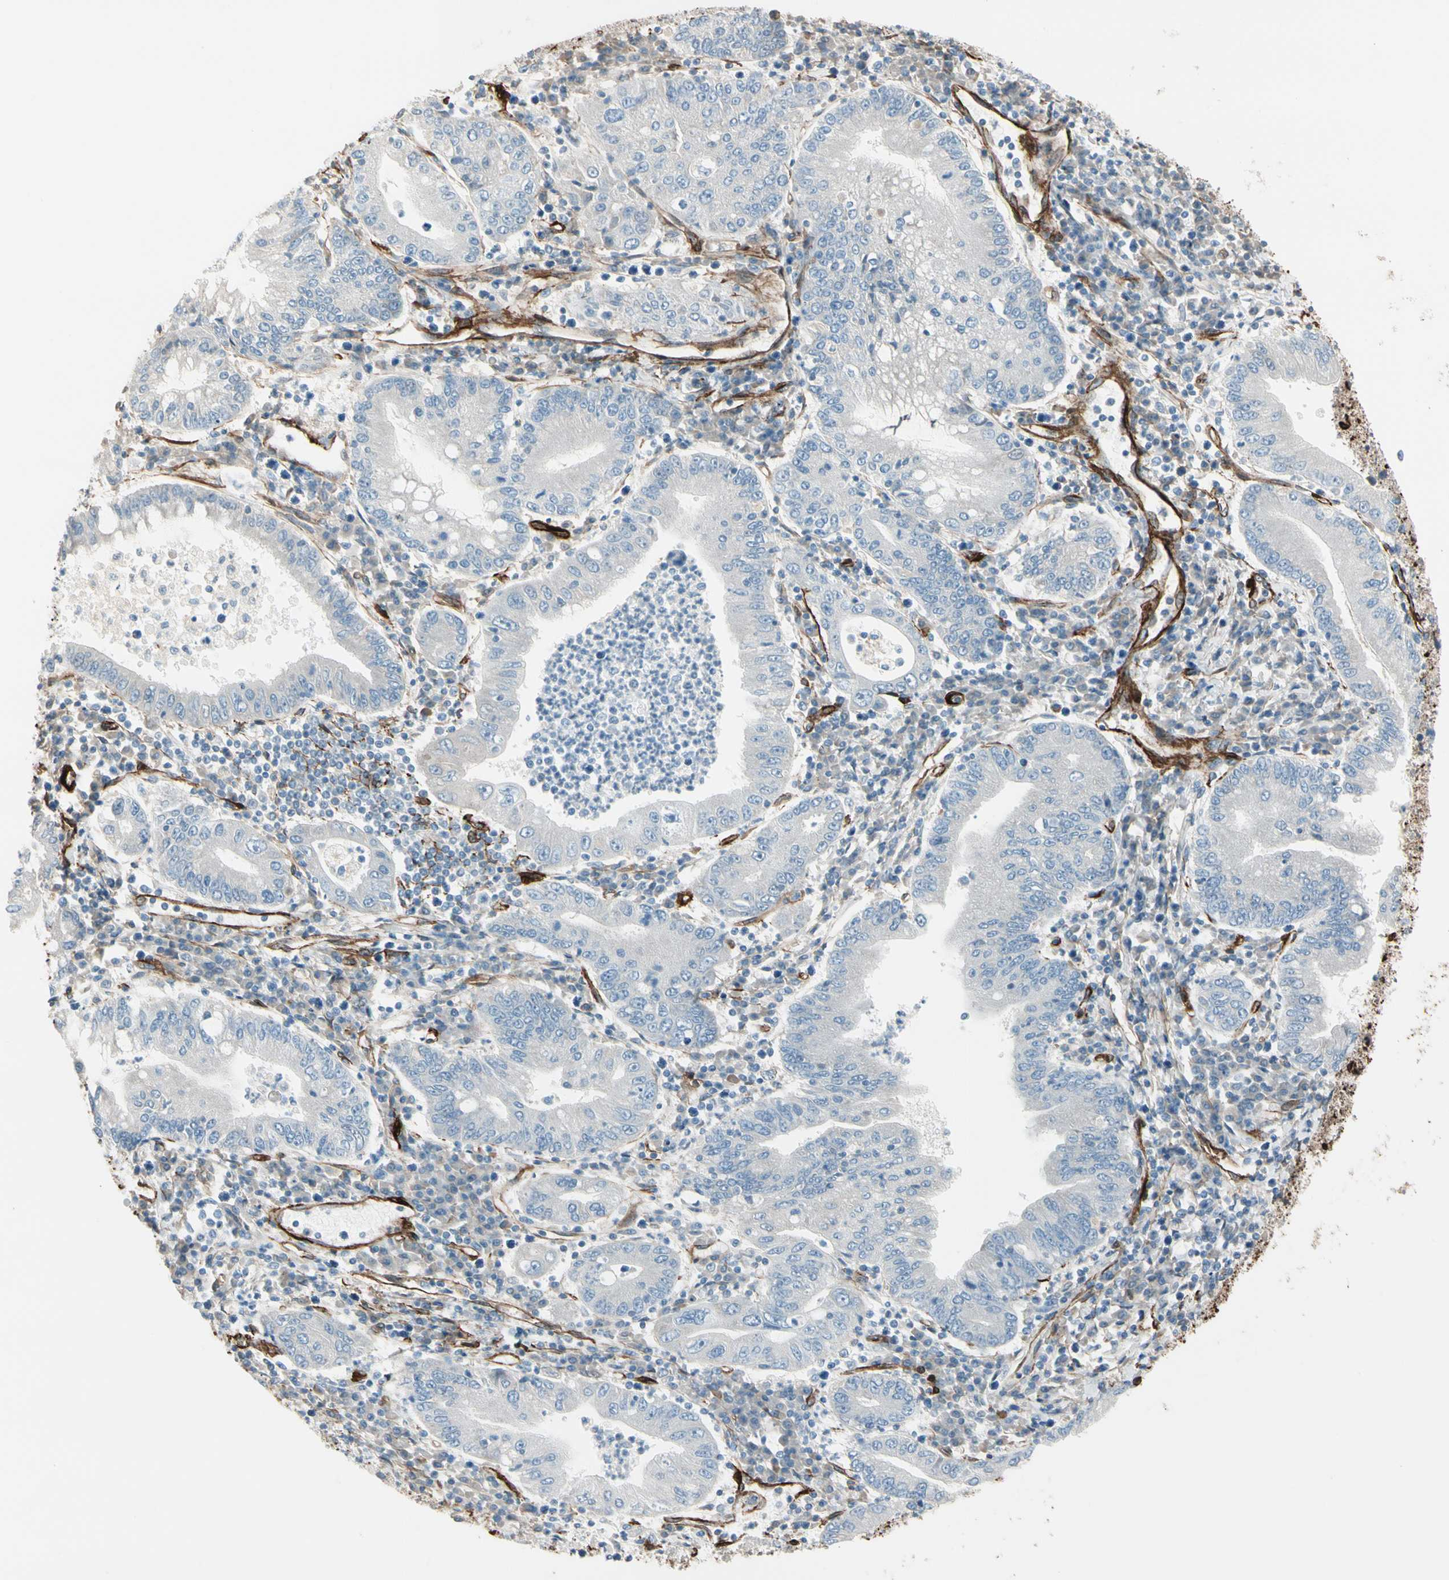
{"staining": {"intensity": "negative", "quantity": "none", "location": "none"}, "tissue": "stomach cancer", "cell_type": "Tumor cells", "image_type": "cancer", "snomed": [{"axis": "morphology", "description": "Normal tissue, NOS"}, {"axis": "morphology", "description": "Adenocarcinoma, NOS"}, {"axis": "topography", "description": "Esophagus"}, {"axis": "topography", "description": "Stomach, upper"}, {"axis": "topography", "description": "Peripheral nerve tissue"}], "caption": "Tumor cells are negative for brown protein staining in adenocarcinoma (stomach).", "gene": "CALD1", "patient": {"sex": "male", "age": 62}}